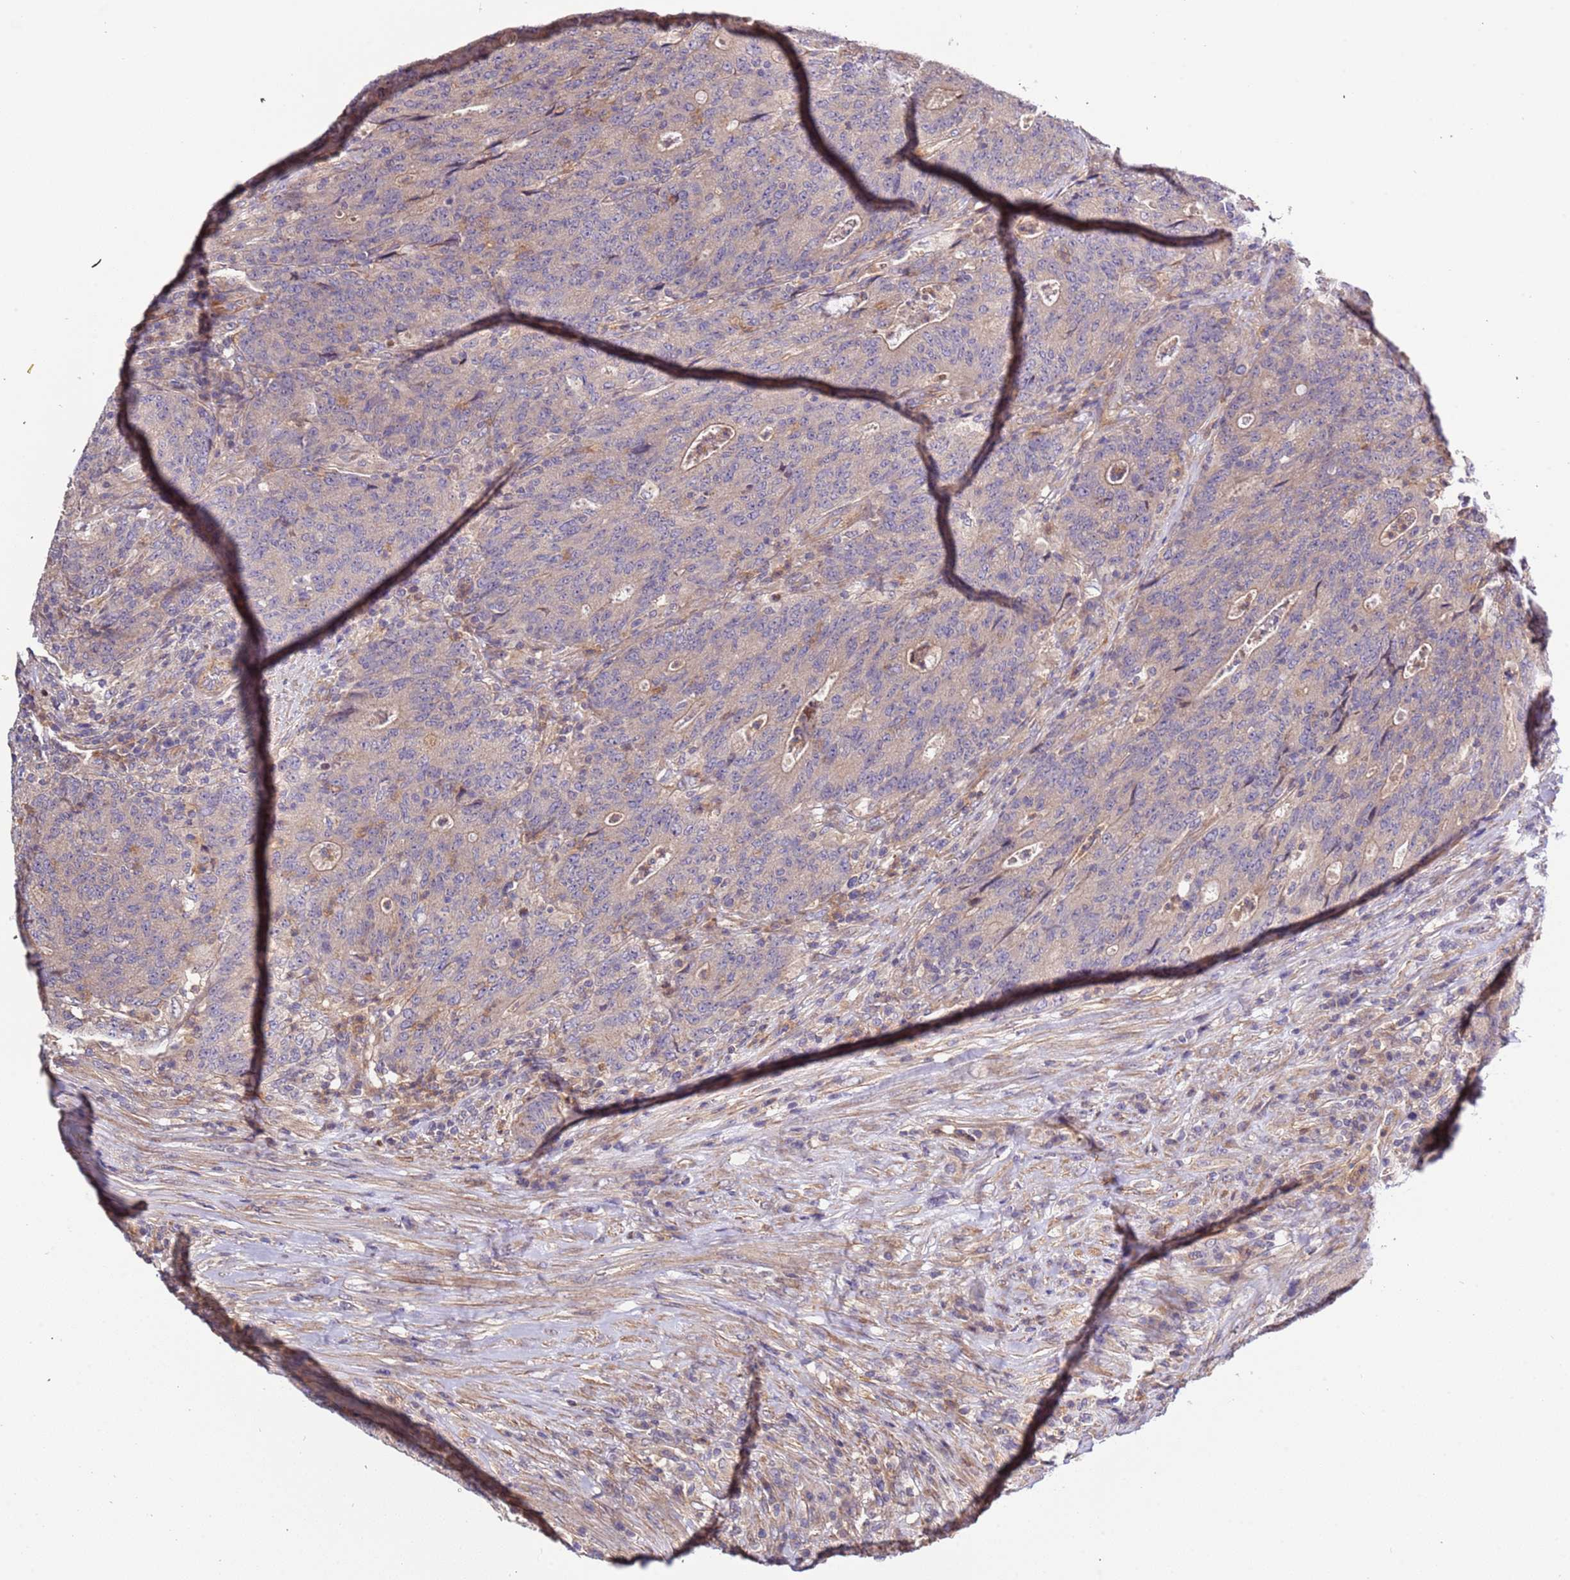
{"staining": {"intensity": "weak", "quantity": "<25%", "location": "cytoplasmic/membranous"}, "tissue": "colorectal cancer", "cell_type": "Tumor cells", "image_type": "cancer", "snomed": [{"axis": "morphology", "description": "Adenocarcinoma, NOS"}, {"axis": "topography", "description": "Colon"}], "caption": "An immunohistochemistry histopathology image of adenocarcinoma (colorectal) is shown. There is no staining in tumor cells of adenocarcinoma (colorectal). The staining is performed using DAB (3,3'-diaminobenzidine) brown chromogen with nuclei counter-stained in using hematoxylin.", "gene": "LAMB4", "patient": {"sex": "female", "age": 75}}